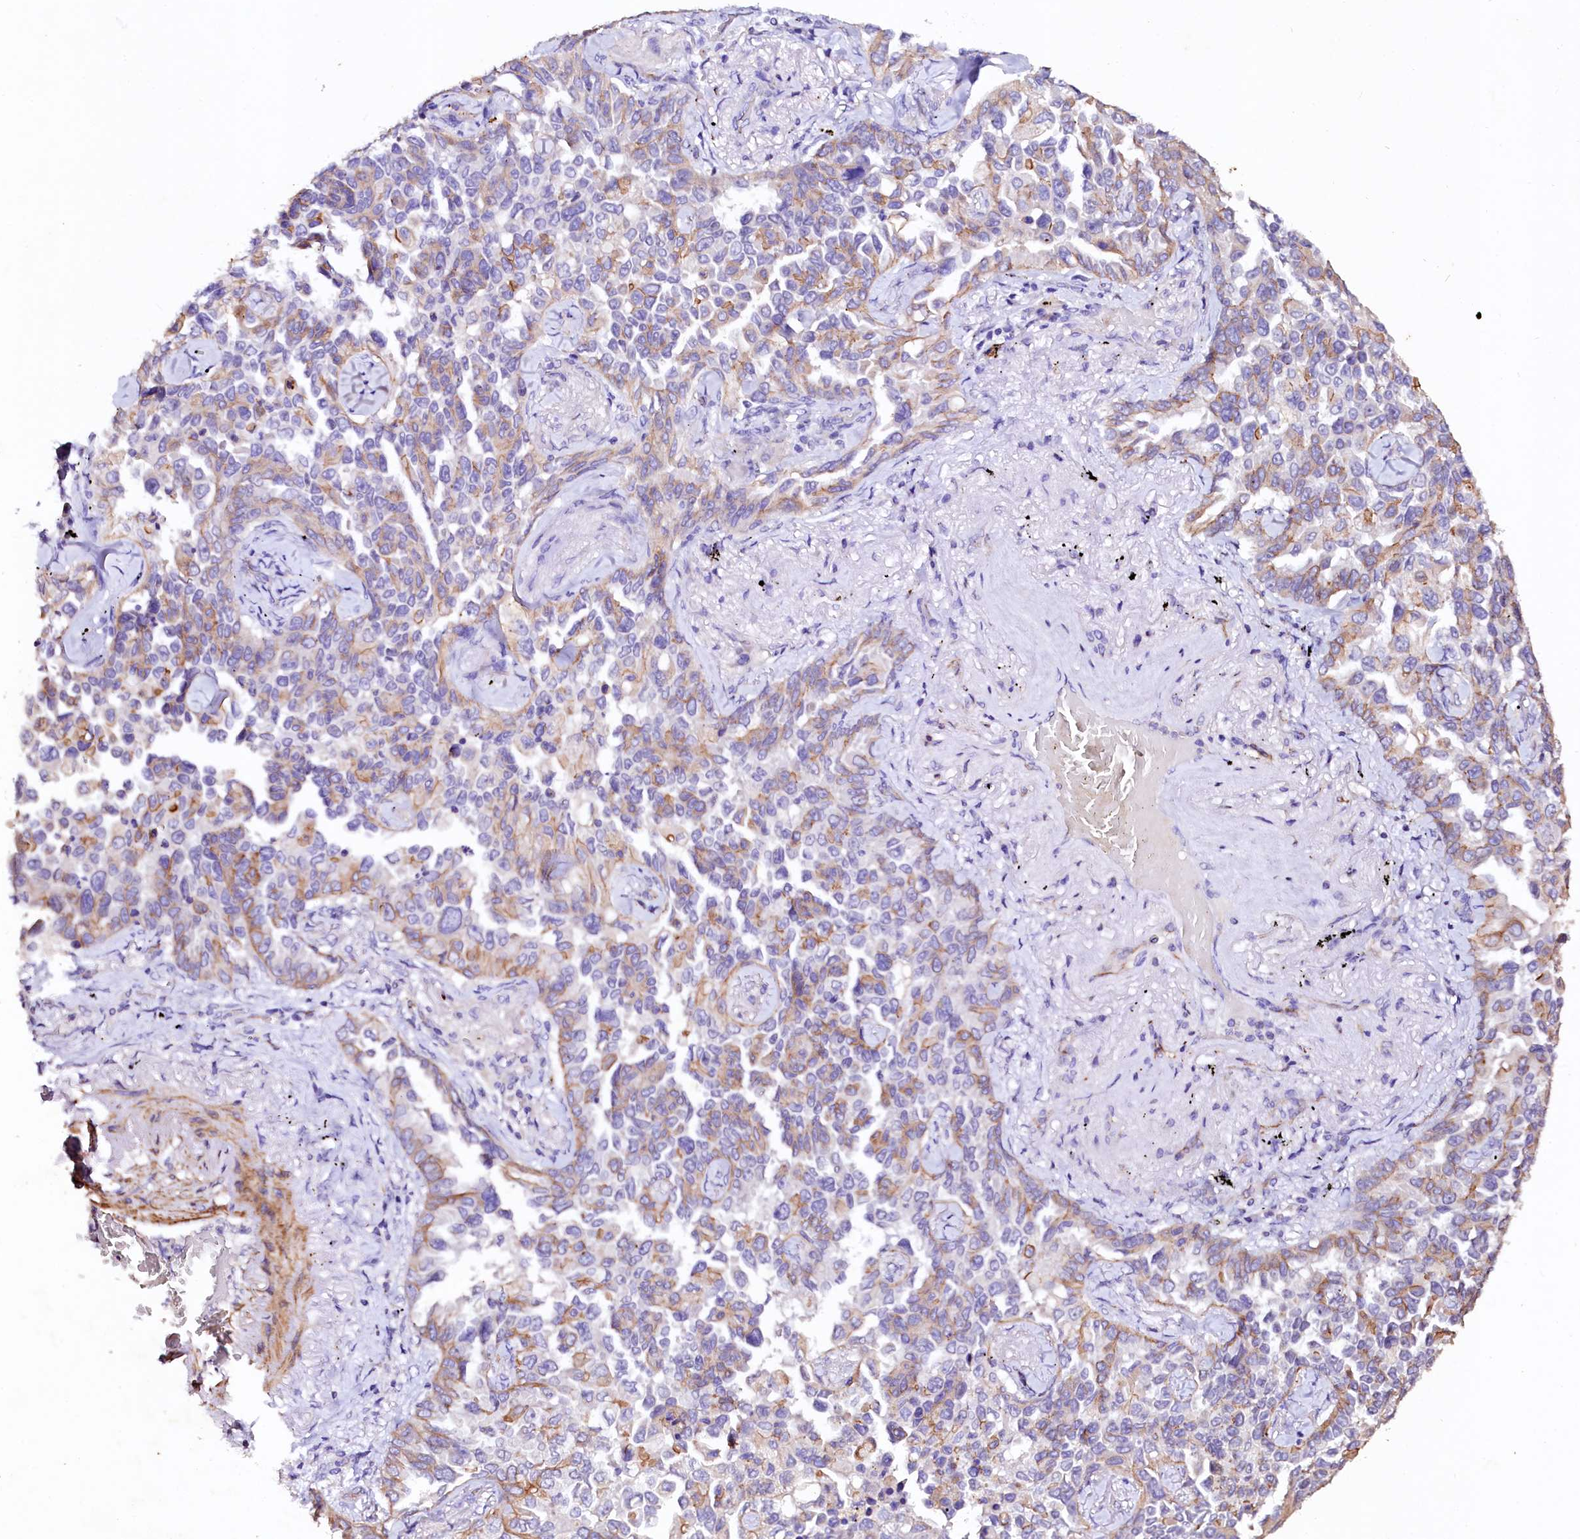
{"staining": {"intensity": "weak", "quantity": "25%-75%", "location": "cytoplasmic/membranous"}, "tissue": "lung cancer", "cell_type": "Tumor cells", "image_type": "cancer", "snomed": [{"axis": "morphology", "description": "Adenocarcinoma, NOS"}, {"axis": "topography", "description": "Lung"}], "caption": "This histopathology image displays IHC staining of human lung cancer, with low weak cytoplasmic/membranous expression in approximately 25%-75% of tumor cells.", "gene": "VPS36", "patient": {"sex": "female", "age": 67}}